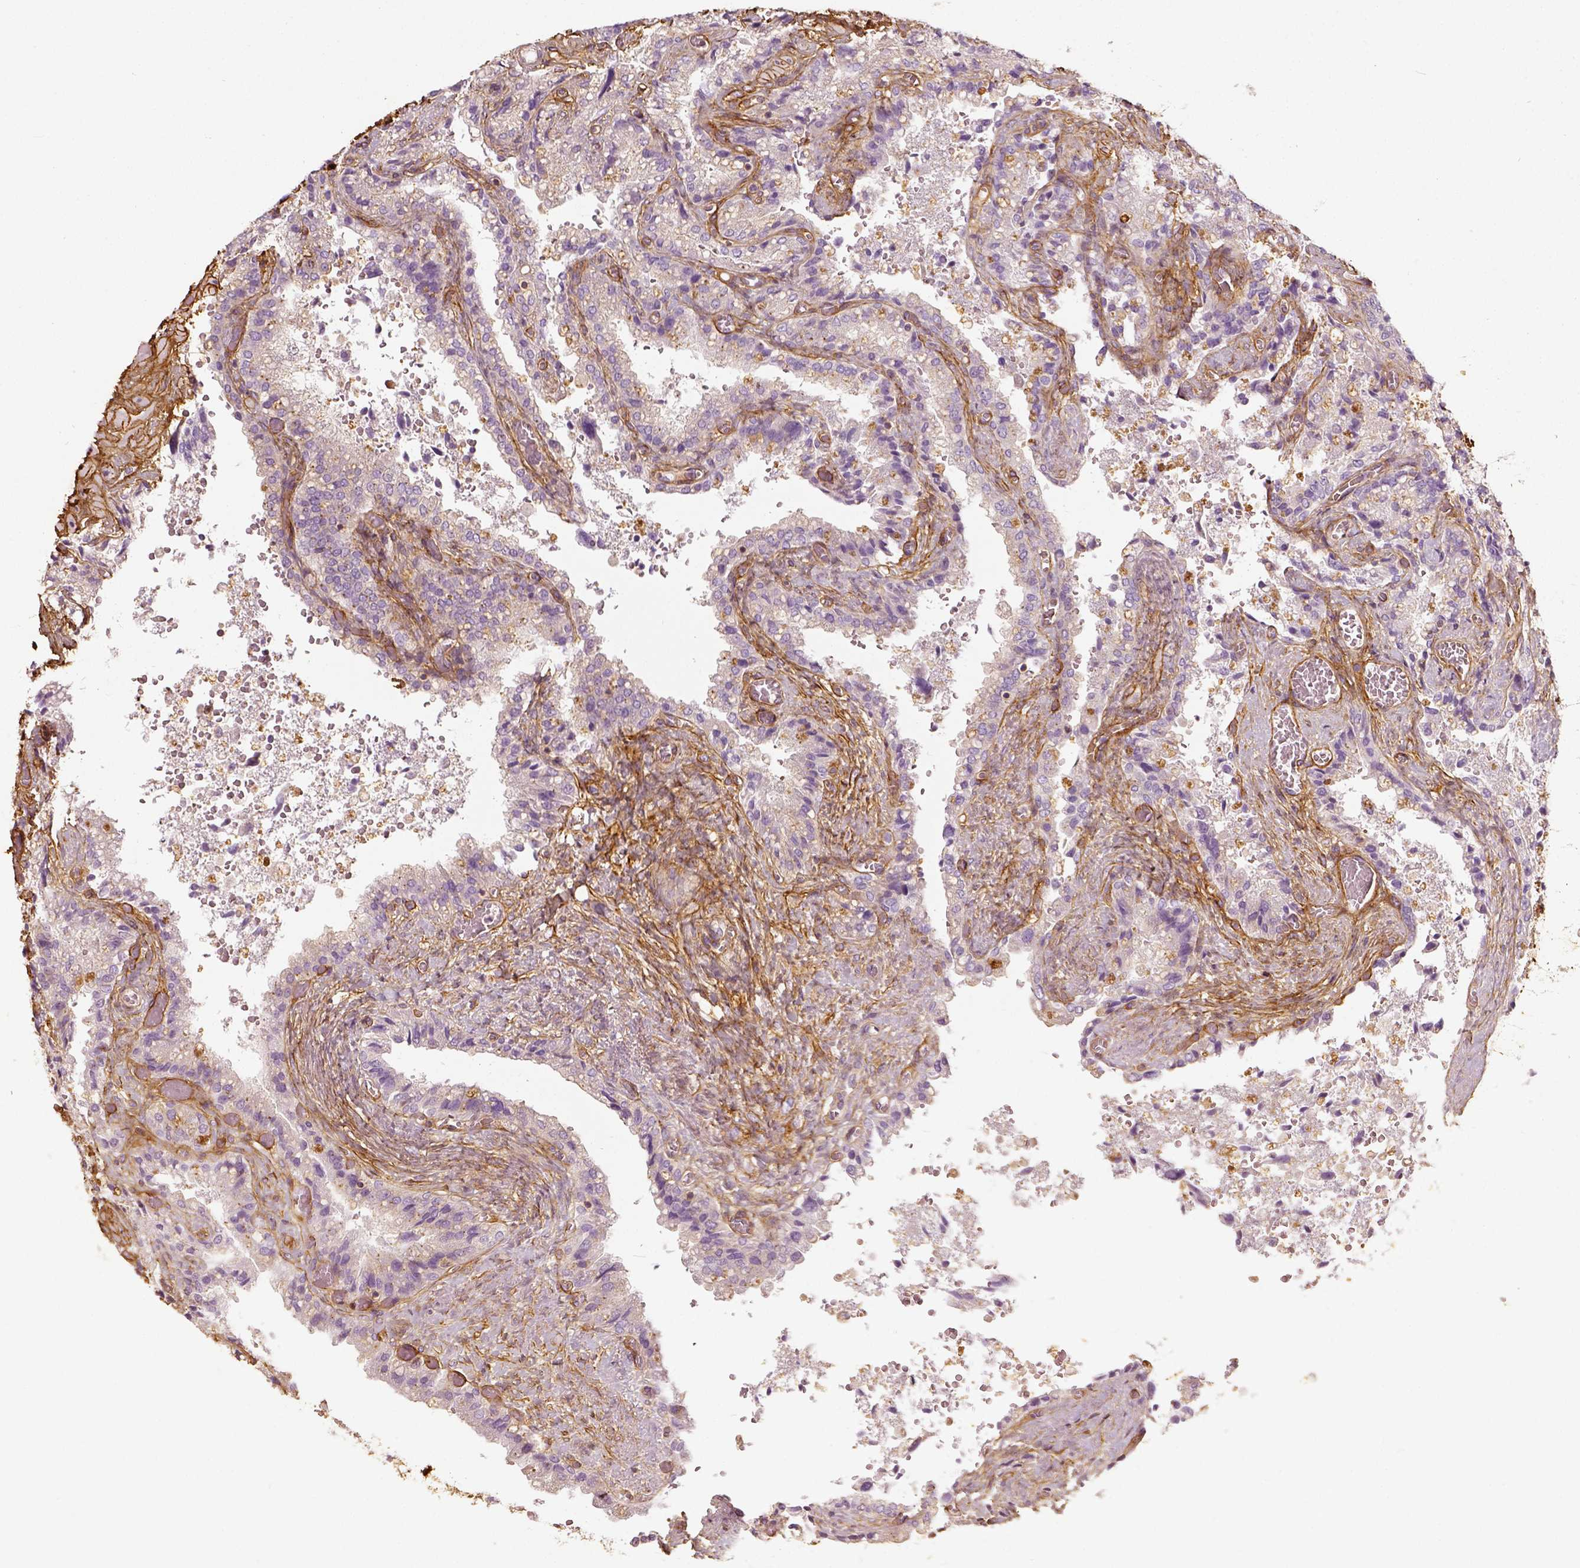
{"staining": {"intensity": "negative", "quantity": "none", "location": "none"}, "tissue": "seminal vesicle", "cell_type": "Glandular cells", "image_type": "normal", "snomed": [{"axis": "morphology", "description": "Normal tissue, NOS"}, {"axis": "topography", "description": "Seminal veicle"}], "caption": "Protein analysis of normal seminal vesicle shows no significant expression in glandular cells. (DAB immunohistochemistry (IHC) with hematoxylin counter stain).", "gene": "COL6A2", "patient": {"sex": "male", "age": 57}}